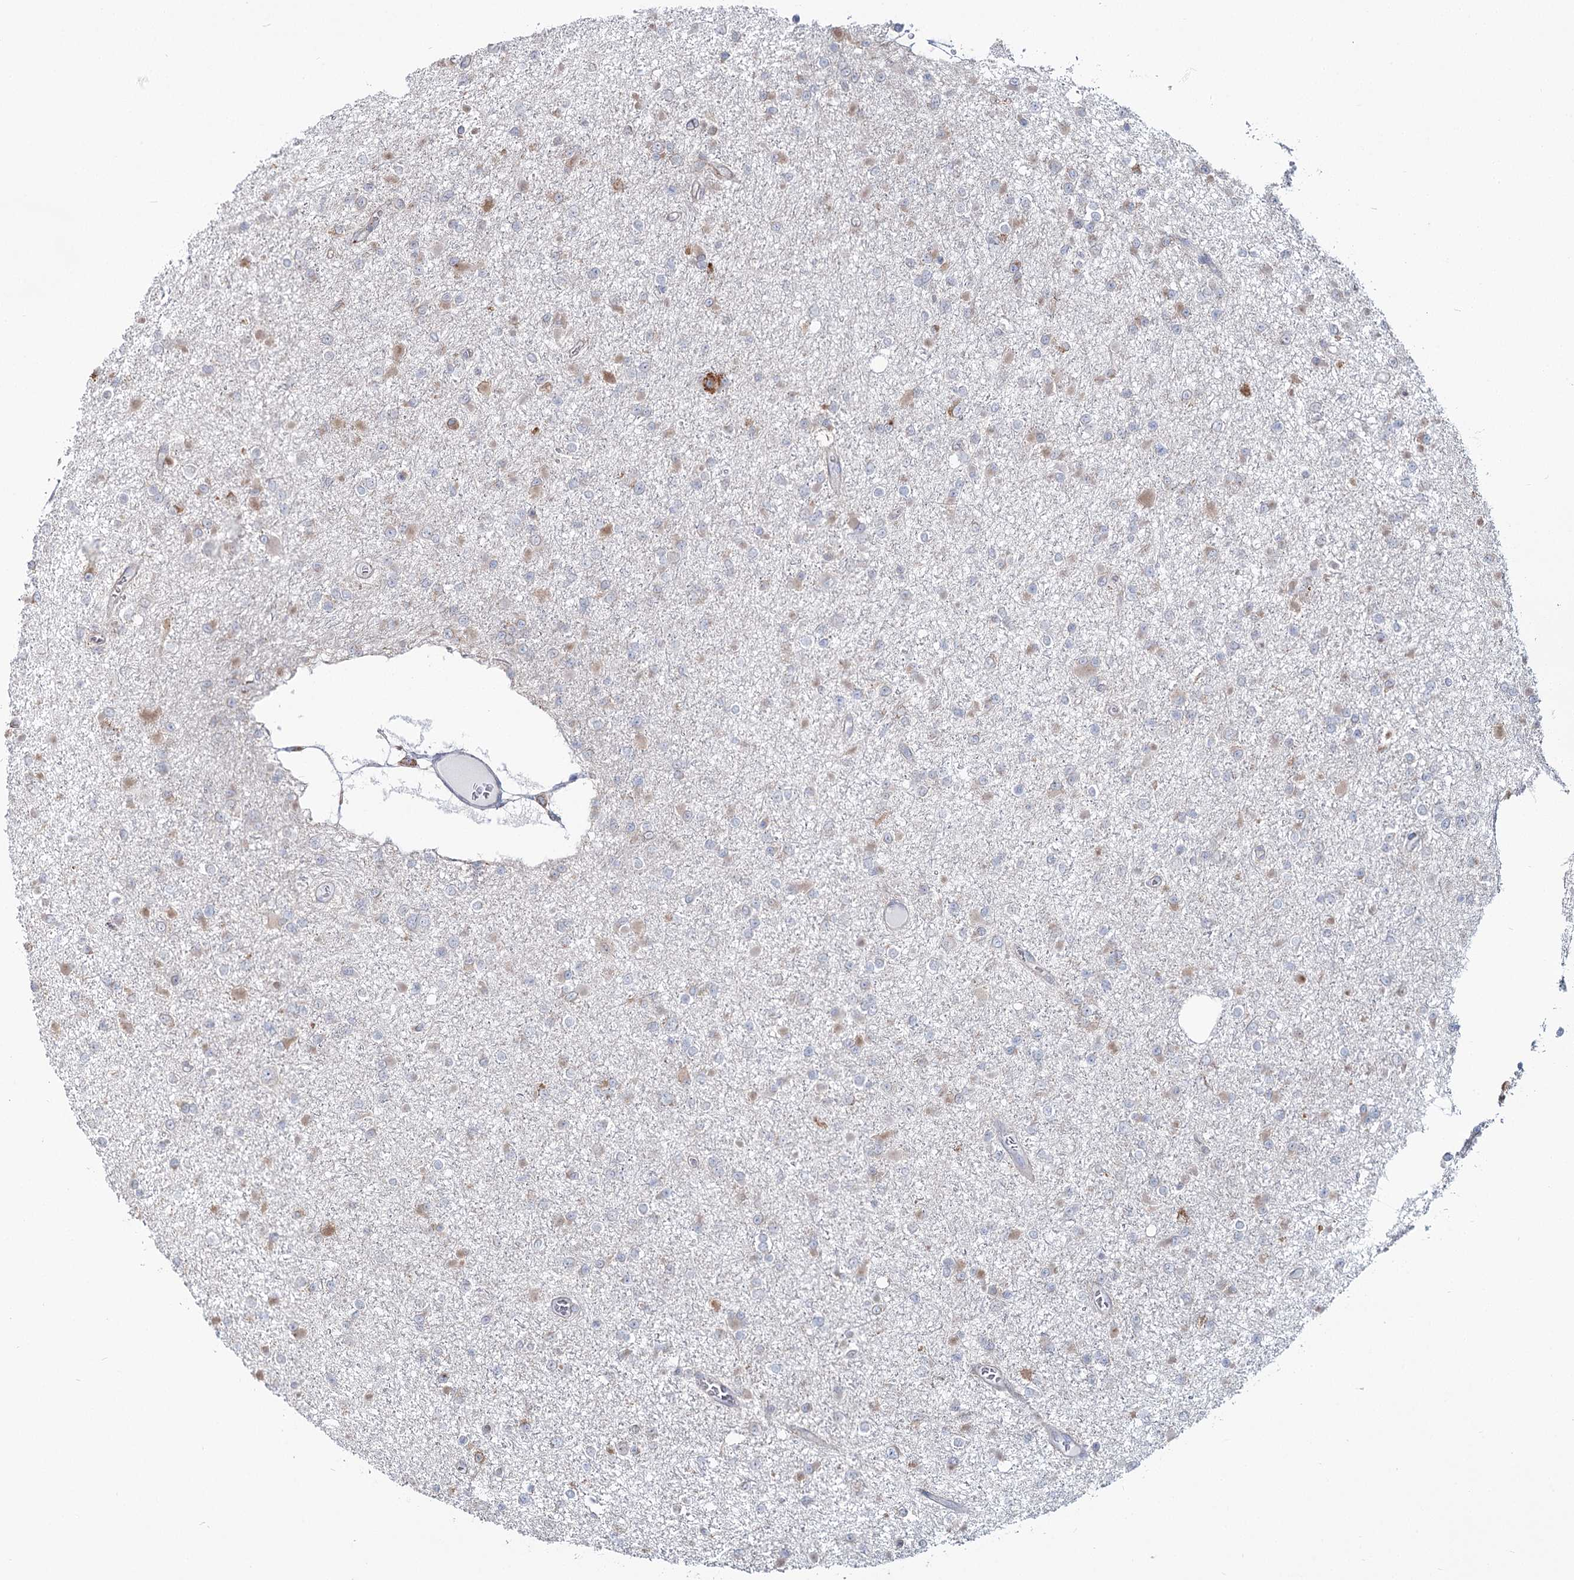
{"staining": {"intensity": "weak", "quantity": "25%-75%", "location": "cytoplasmic/membranous"}, "tissue": "glioma", "cell_type": "Tumor cells", "image_type": "cancer", "snomed": [{"axis": "morphology", "description": "Glioma, malignant, Low grade"}, {"axis": "topography", "description": "Brain"}], "caption": "High-magnification brightfield microscopy of malignant glioma (low-grade) stained with DAB (3,3'-diaminobenzidine) (brown) and counterstained with hematoxylin (blue). tumor cells exhibit weak cytoplasmic/membranous positivity is present in about25%-75% of cells.", "gene": "ZCCHC9", "patient": {"sex": "female", "age": 22}}